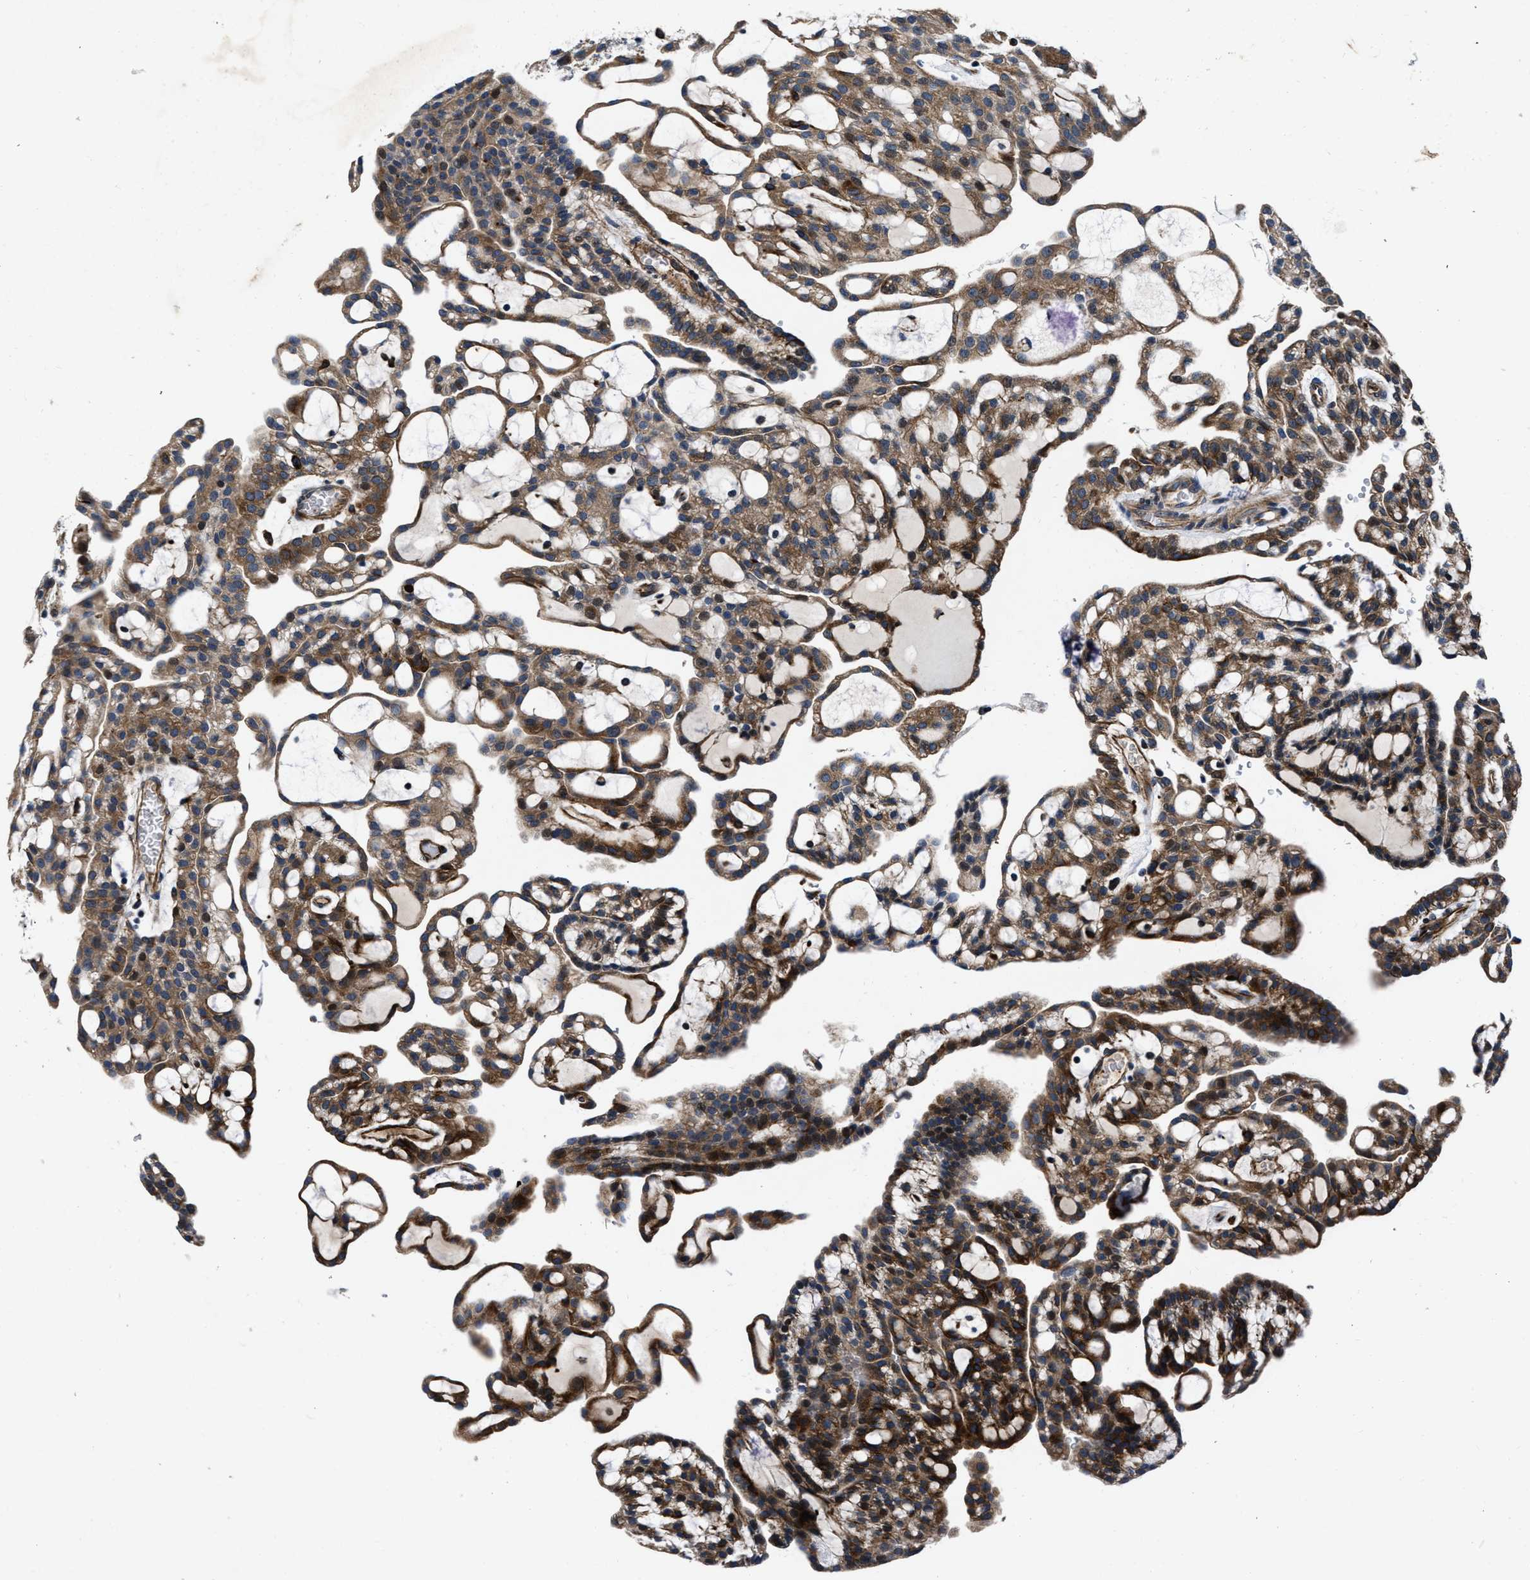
{"staining": {"intensity": "moderate", "quantity": ">75%", "location": "cytoplasmic/membranous"}, "tissue": "renal cancer", "cell_type": "Tumor cells", "image_type": "cancer", "snomed": [{"axis": "morphology", "description": "Adenocarcinoma, NOS"}, {"axis": "topography", "description": "Kidney"}], "caption": "Brown immunohistochemical staining in human renal cancer (adenocarcinoma) displays moderate cytoplasmic/membranous expression in approximately >75% of tumor cells. (brown staining indicates protein expression, while blue staining denotes nuclei).", "gene": "C2orf66", "patient": {"sex": "male", "age": 63}}